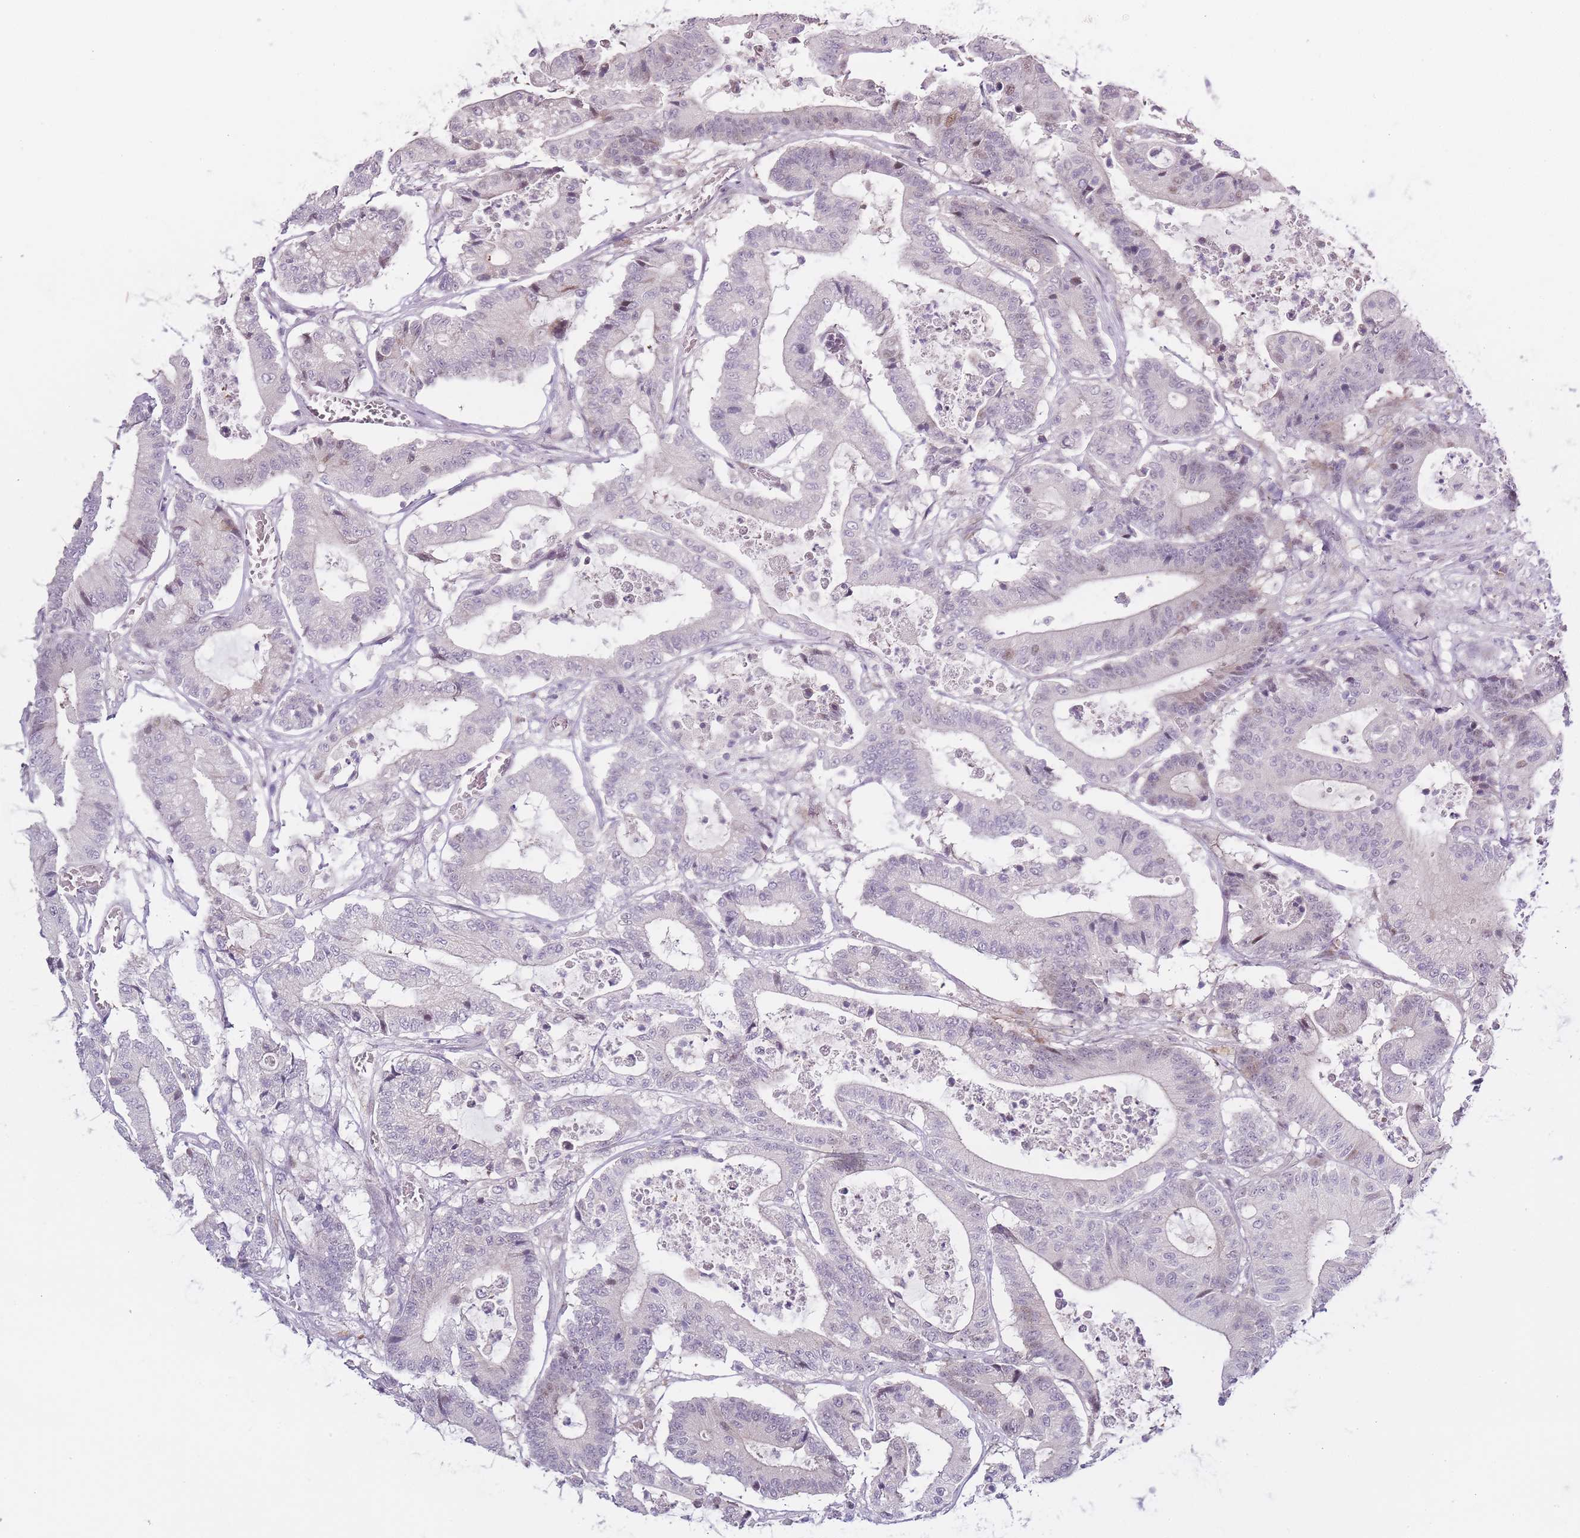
{"staining": {"intensity": "weak", "quantity": "<25%", "location": "nuclear"}, "tissue": "colorectal cancer", "cell_type": "Tumor cells", "image_type": "cancer", "snomed": [{"axis": "morphology", "description": "Adenocarcinoma, NOS"}, {"axis": "topography", "description": "Colon"}], "caption": "Human colorectal cancer (adenocarcinoma) stained for a protein using immunohistochemistry exhibits no staining in tumor cells.", "gene": "OGG1", "patient": {"sex": "female", "age": 84}}